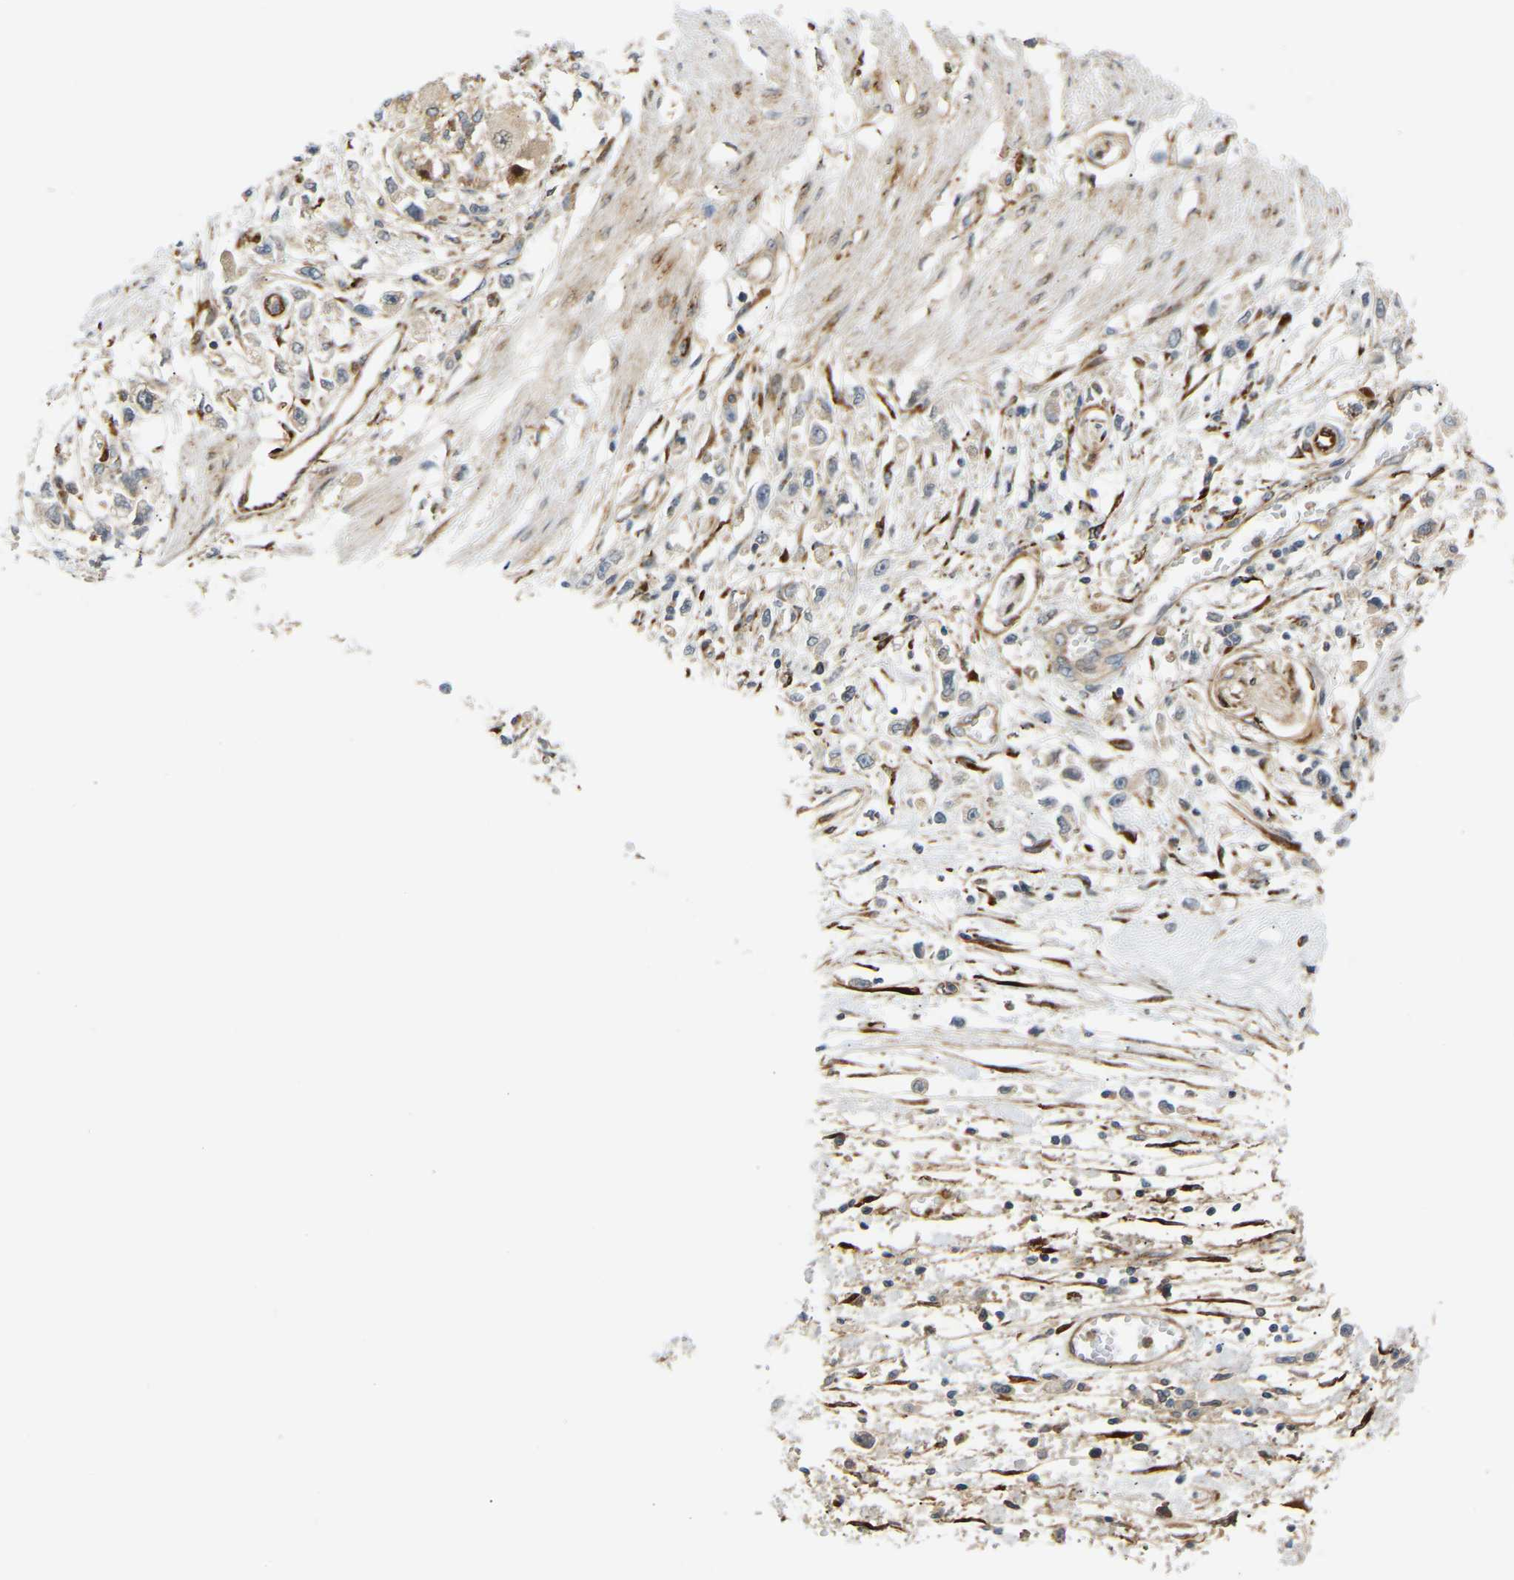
{"staining": {"intensity": "negative", "quantity": "none", "location": "none"}, "tissue": "stomach cancer", "cell_type": "Tumor cells", "image_type": "cancer", "snomed": [{"axis": "morphology", "description": "Adenocarcinoma, NOS"}, {"axis": "topography", "description": "Stomach"}], "caption": "The image demonstrates no significant staining in tumor cells of adenocarcinoma (stomach).", "gene": "PLCG2", "patient": {"sex": "female", "age": 59}}